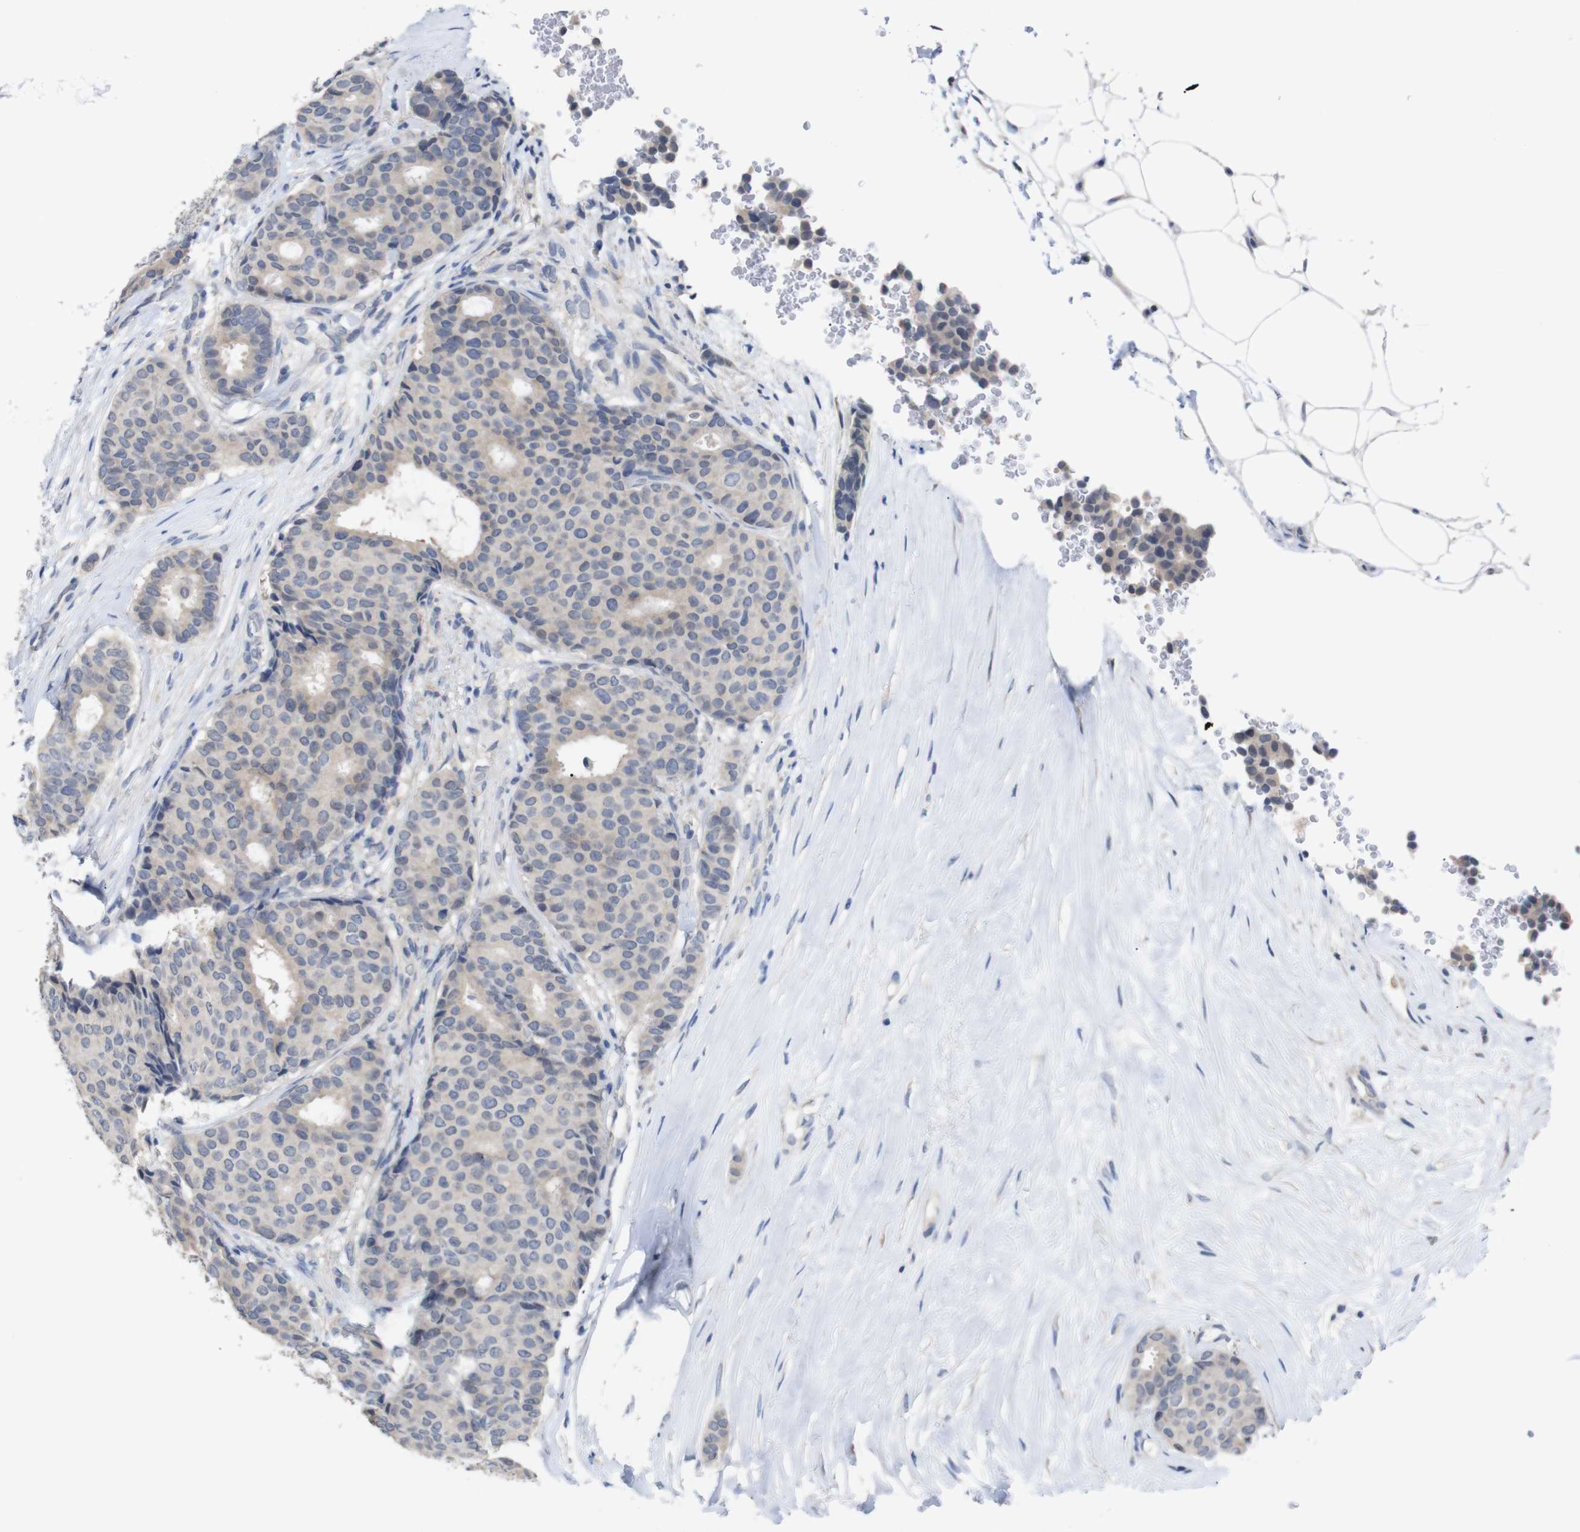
{"staining": {"intensity": "negative", "quantity": "none", "location": "none"}, "tissue": "breast cancer", "cell_type": "Tumor cells", "image_type": "cancer", "snomed": [{"axis": "morphology", "description": "Duct carcinoma"}, {"axis": "topography", "description": "Breast"}], "caption": "Human intraductal carcinoma (breast) stained for a protein using IHC reveals no expression in tumor cells.", "gene": "HNF1A", "patient": {"sex": "female", "age": 75}}